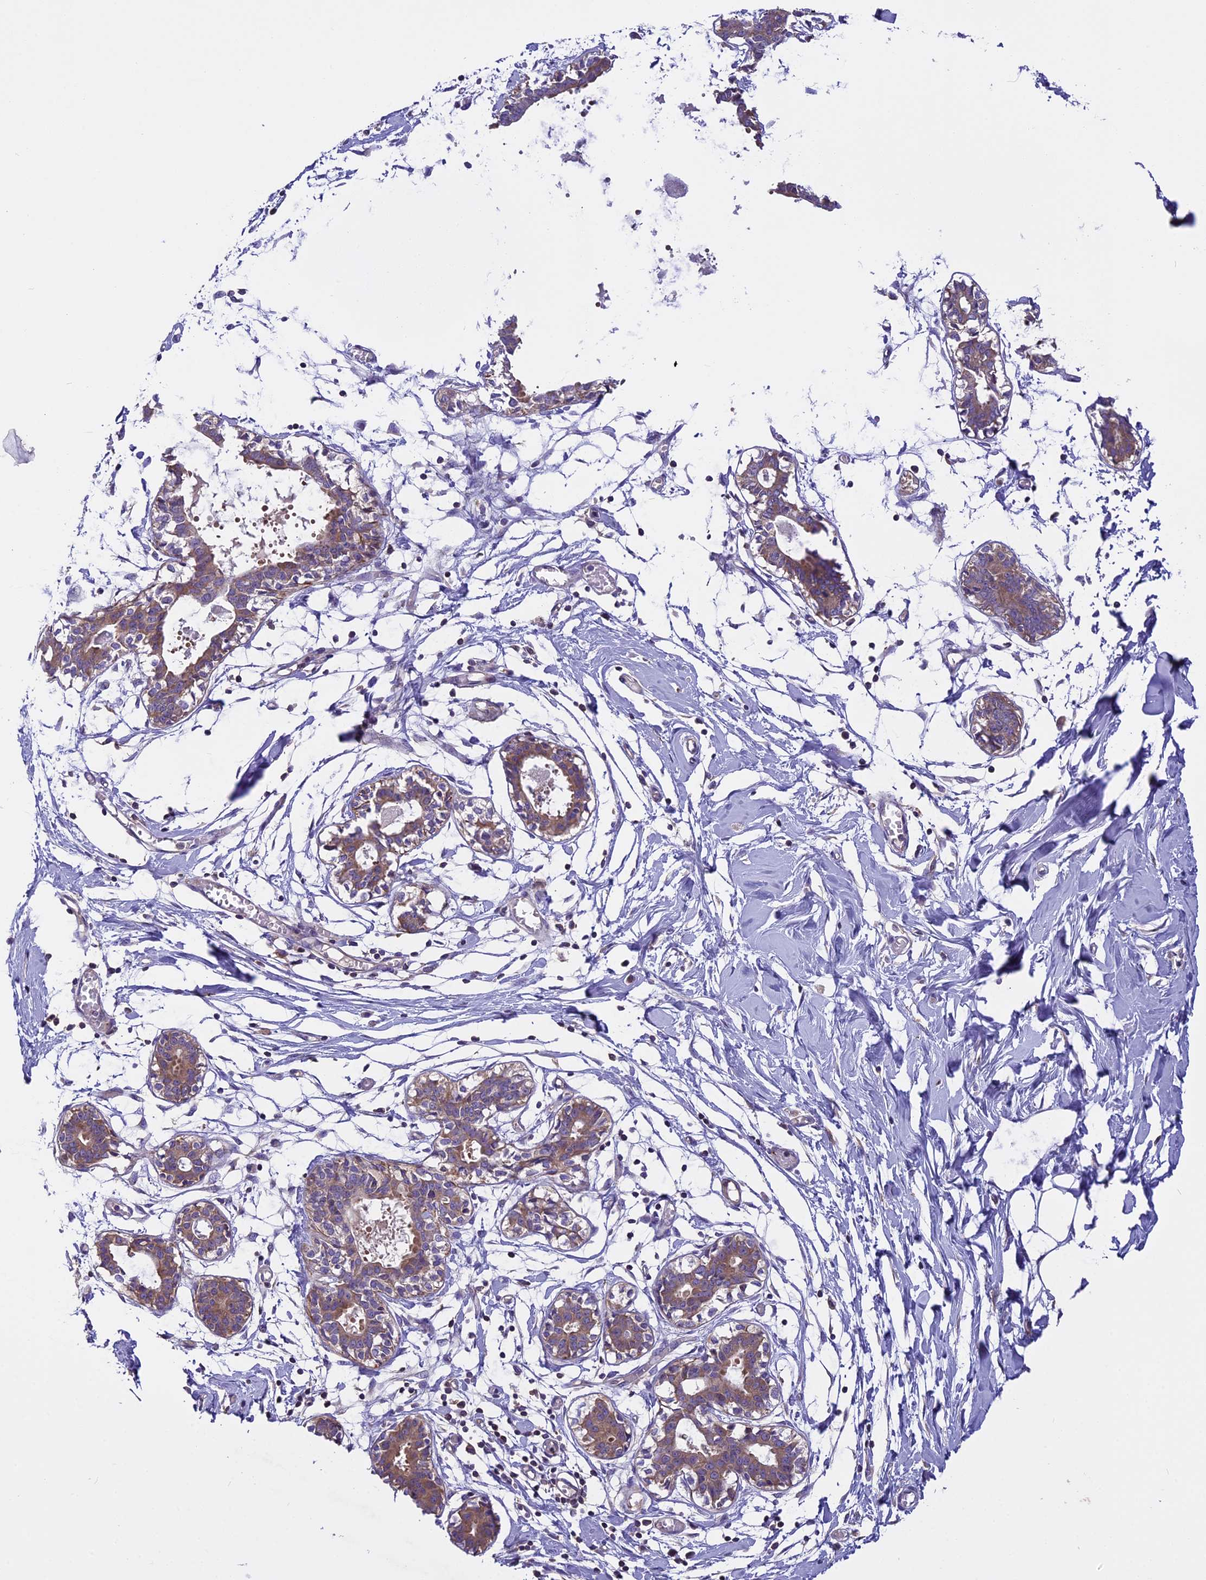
{"staining": {"intensity": "negative", "quantity": "none", "location": "none"}, "tissue": "breast", "cell_type": "Adipocytes", "image_type": "normal", "snomed": [{"axis": "morphology", "description": "Normal tissue, NOS"}, {"axis": "topography", "description": "Breast"}], "caption": "An IHC photomicrograph of normal breast is shown. There is no staining in adipocytes of breast.", "gene": "FAM98C", "patient": {"sex": "female", "age": 27}}